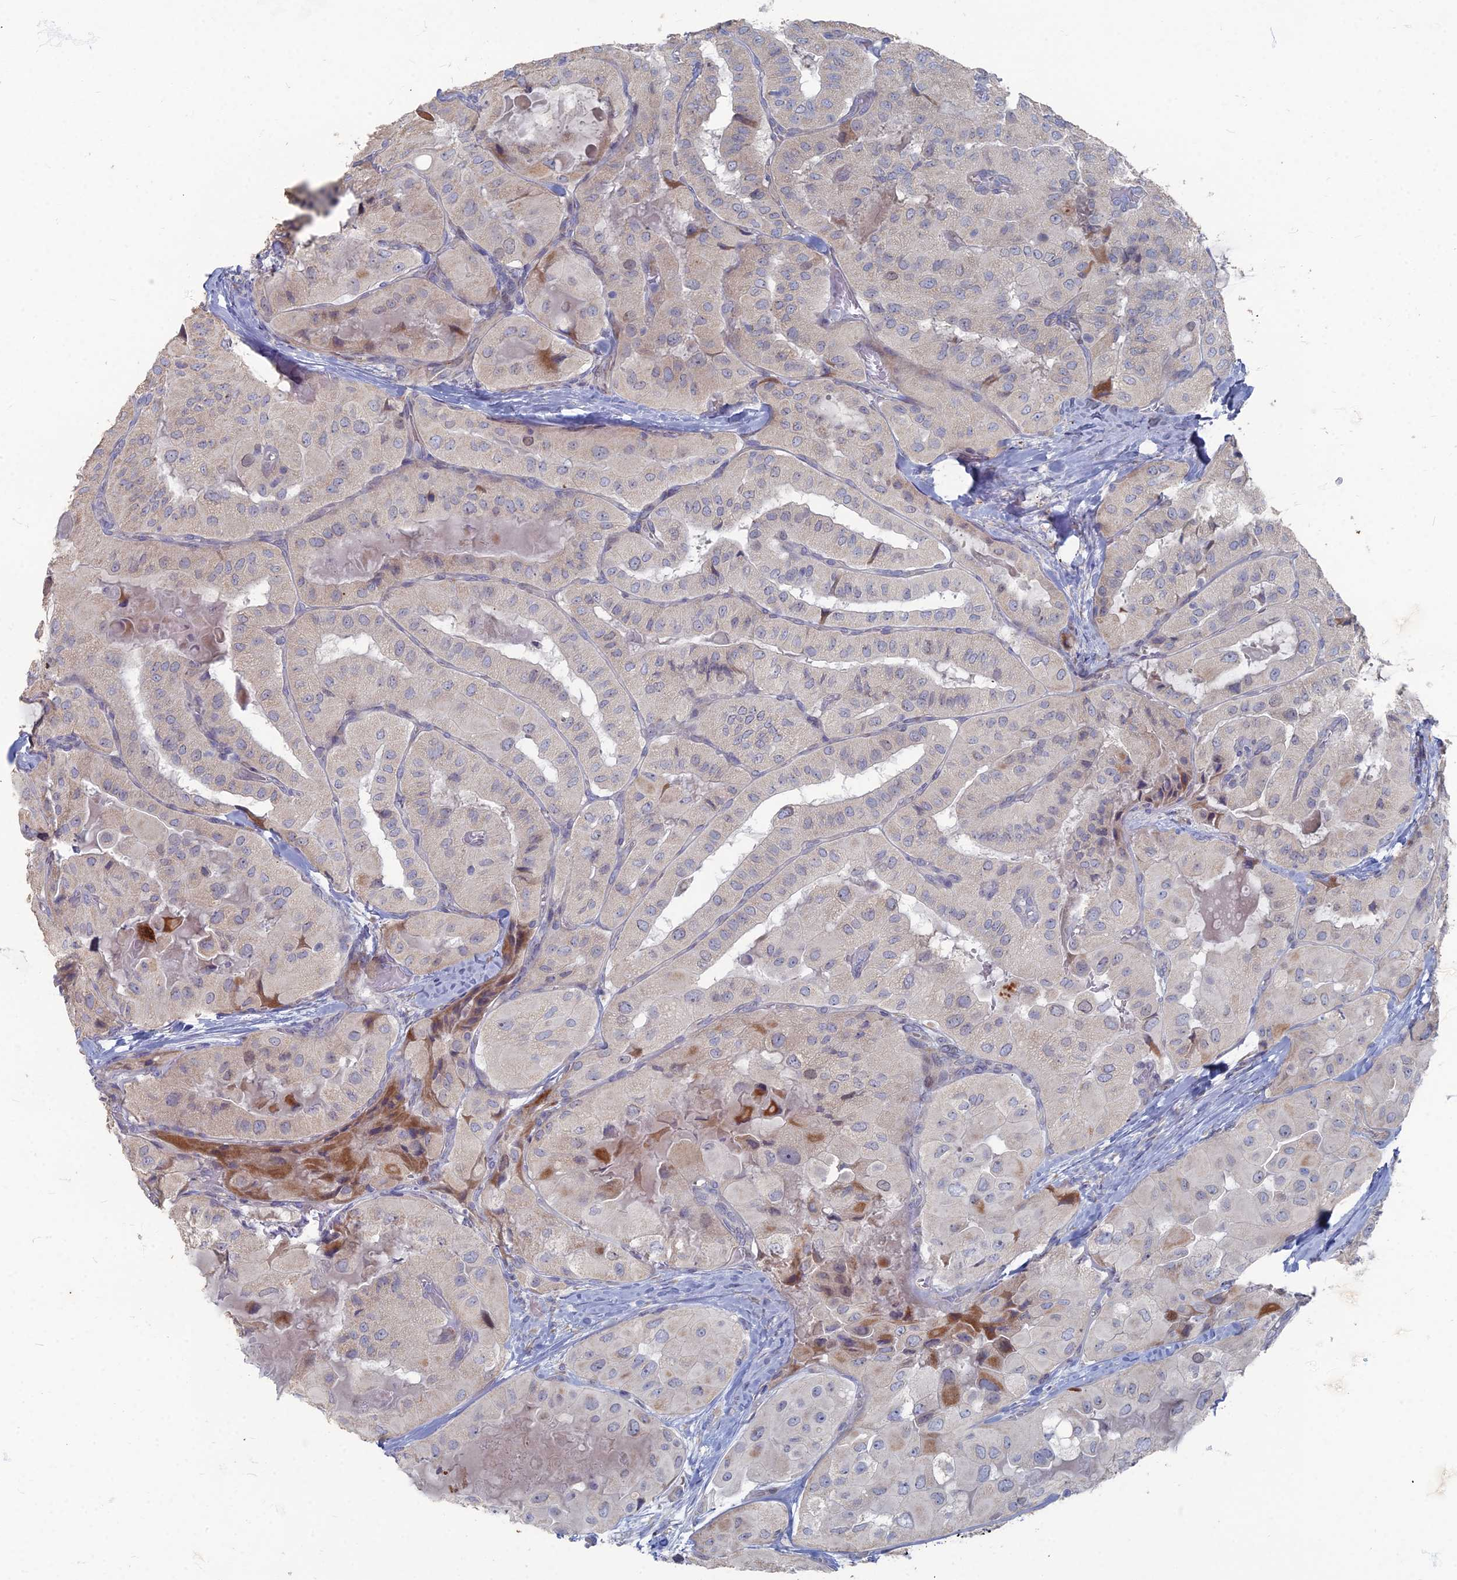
{"staining": {"intensity": "negative", "quantity": "none", "location": "none"}, "tissue": "thyroid cancer", "cell_type": "Tumor cells", "image_type": "cancer", "snomed": [{"axis": "morphology", "description": "Normal tissue, NOS"}, {"axis": "morphology", "description": "Papillary adenocarcinoma, NOS"}, {"axis": "topography", "description": "Thyroid gland"}], "caption": "Tumor cells show no significant protein positivity in papillary adenocarcinoma (thyroid).", "gene": "TMEM128", "patient": {"sex": "female", "age": 59}}